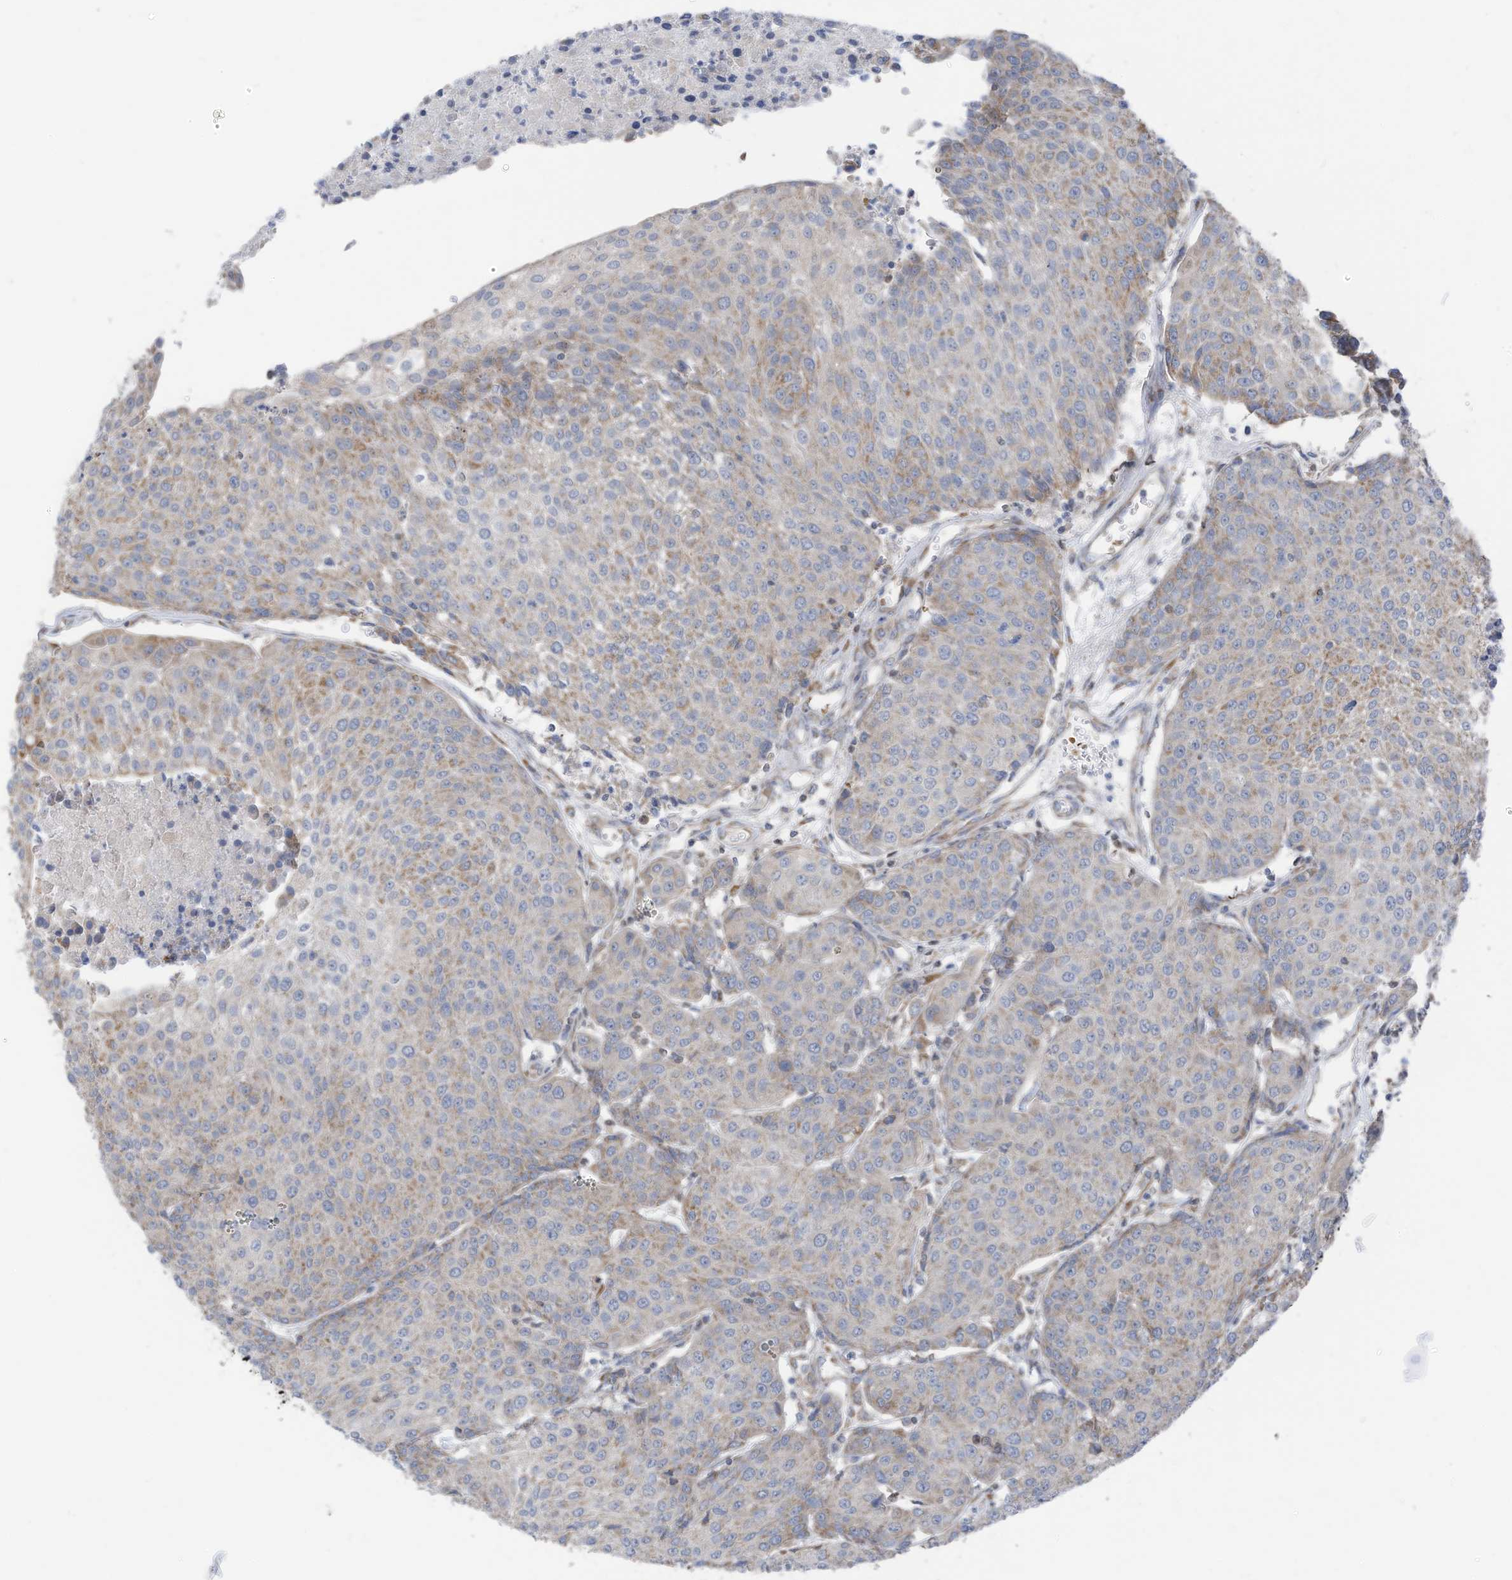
{"staining": {"intensity": "weak", "quantity": "25%-75%", "location": "cytoplasmic/membranous"}, "tissue": "urothelial cancer", "cell_type": "Tumor cells", "image_type": "cancer", "snomed": [{"axis": "morphology", "description": "Urothelial carcinoma, High grade"}, {"axis": "topography", "description": "Urinary bladder"}], "caption": "Immunohistochemistry micrograph of neoplastic tissue: urothelial carcinoma (high-grade) stained using immunohistochemistry (IHC) exhibits low levels of weak protein expression localized specifically in the cytoplasmic/membranous of tumor cells, appearing as a cytoplasmic/membranous brown color.", "gene": "EOMES", "patient": {"sex": "female", "age": 85}}